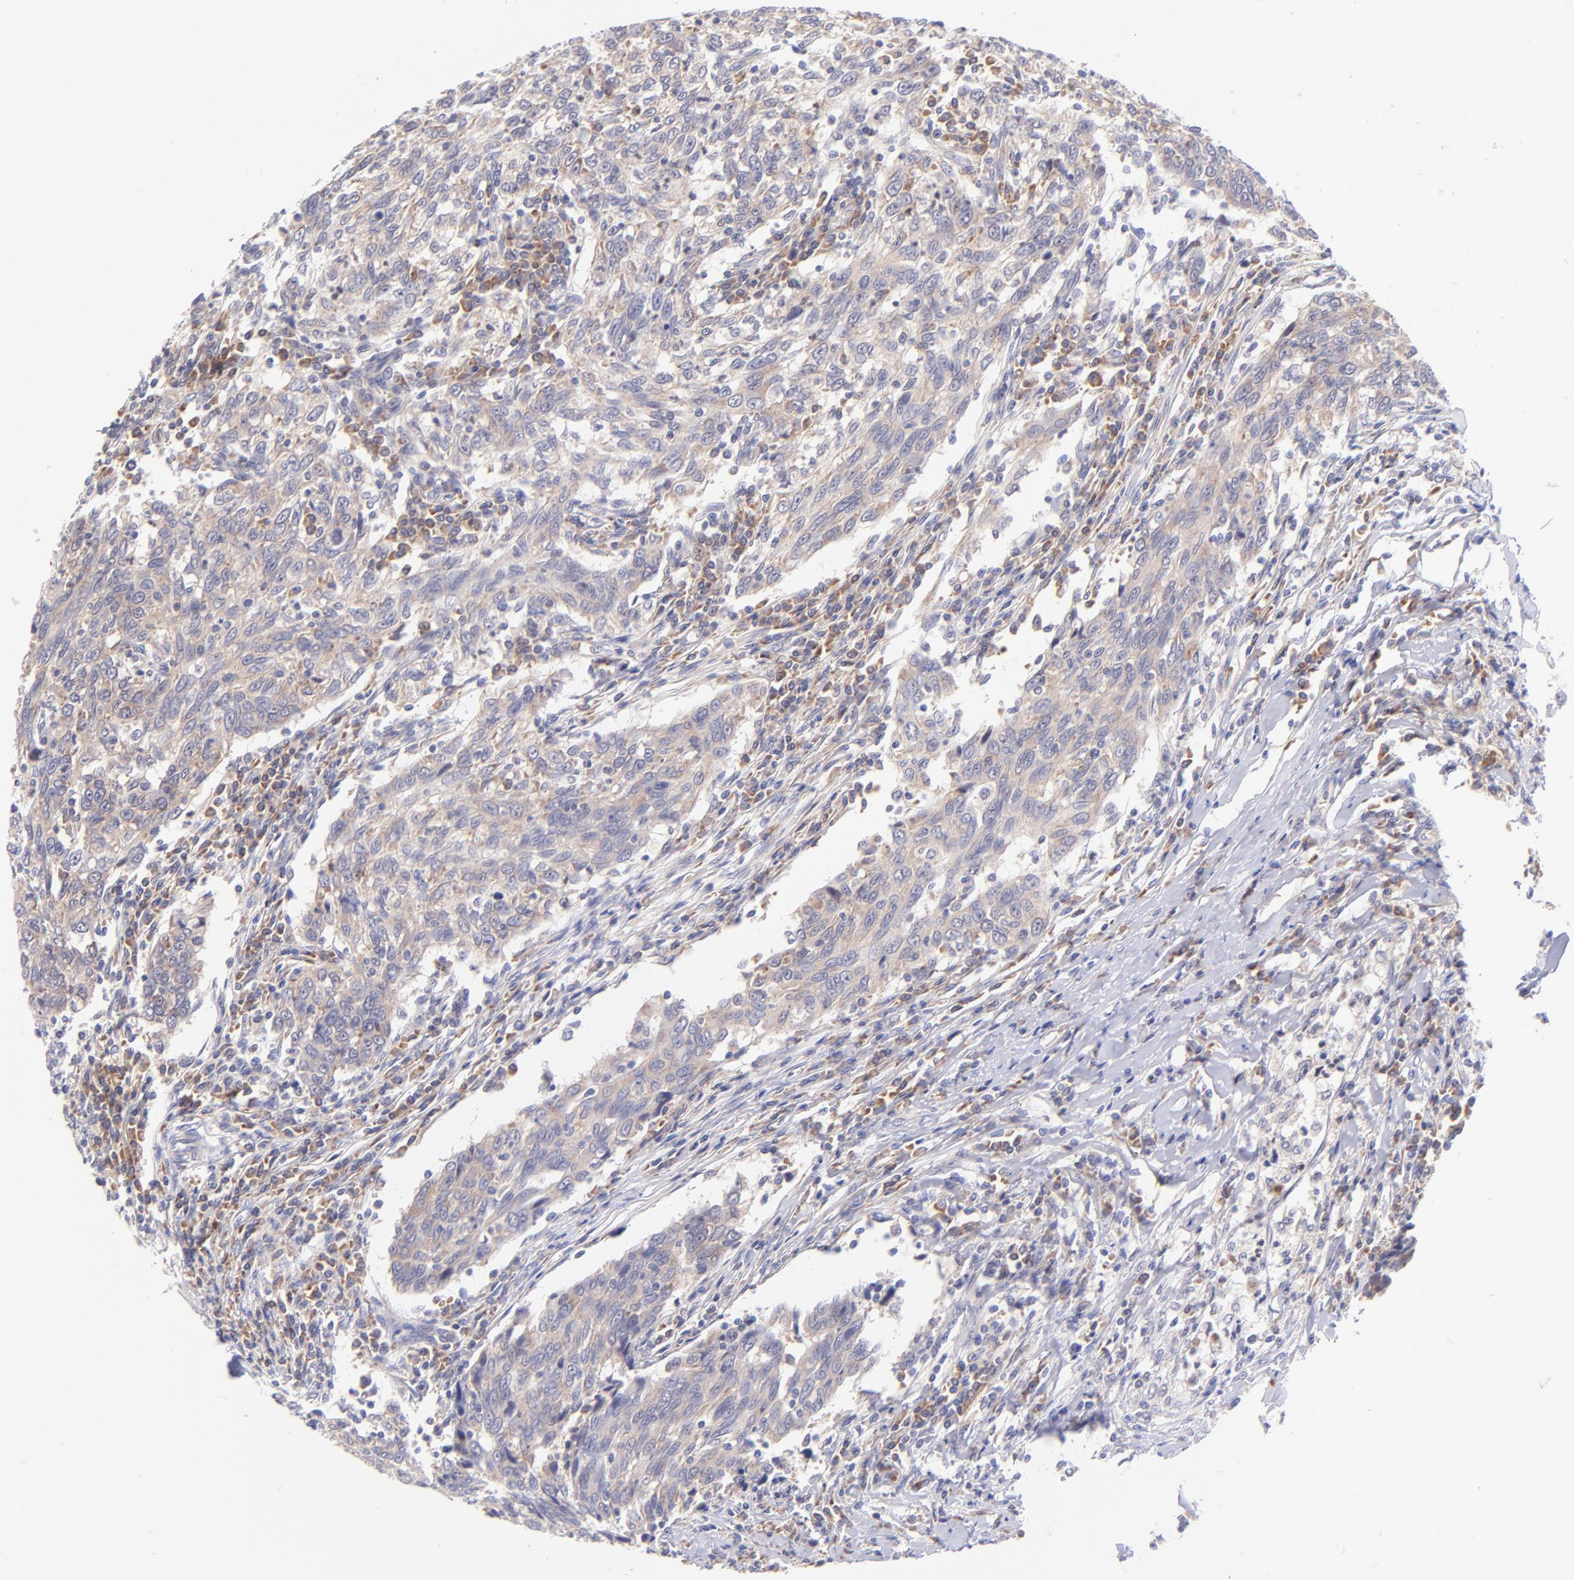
{"staining": {"intensity": "weak", "quantity": "25%-75%", "location": "cytoplasmic/membranous"}, "tissue": "breast cancer", "cell_type": "Tumor cells", "image_type": "cancer", "snomed": [{"axis": "morphology", "description": "Duct carcinoma"}, {"axis": "topography", "description": "Breast"}], "caption": "Breast invasive ductal carcinoma stained with a brown dye demonstrates weak cytoplasmic/membranous positive expression in about 25%-75% of tumor cells.", "gene": "RPL11", "patient": {"sex": "female", "age": 50}}